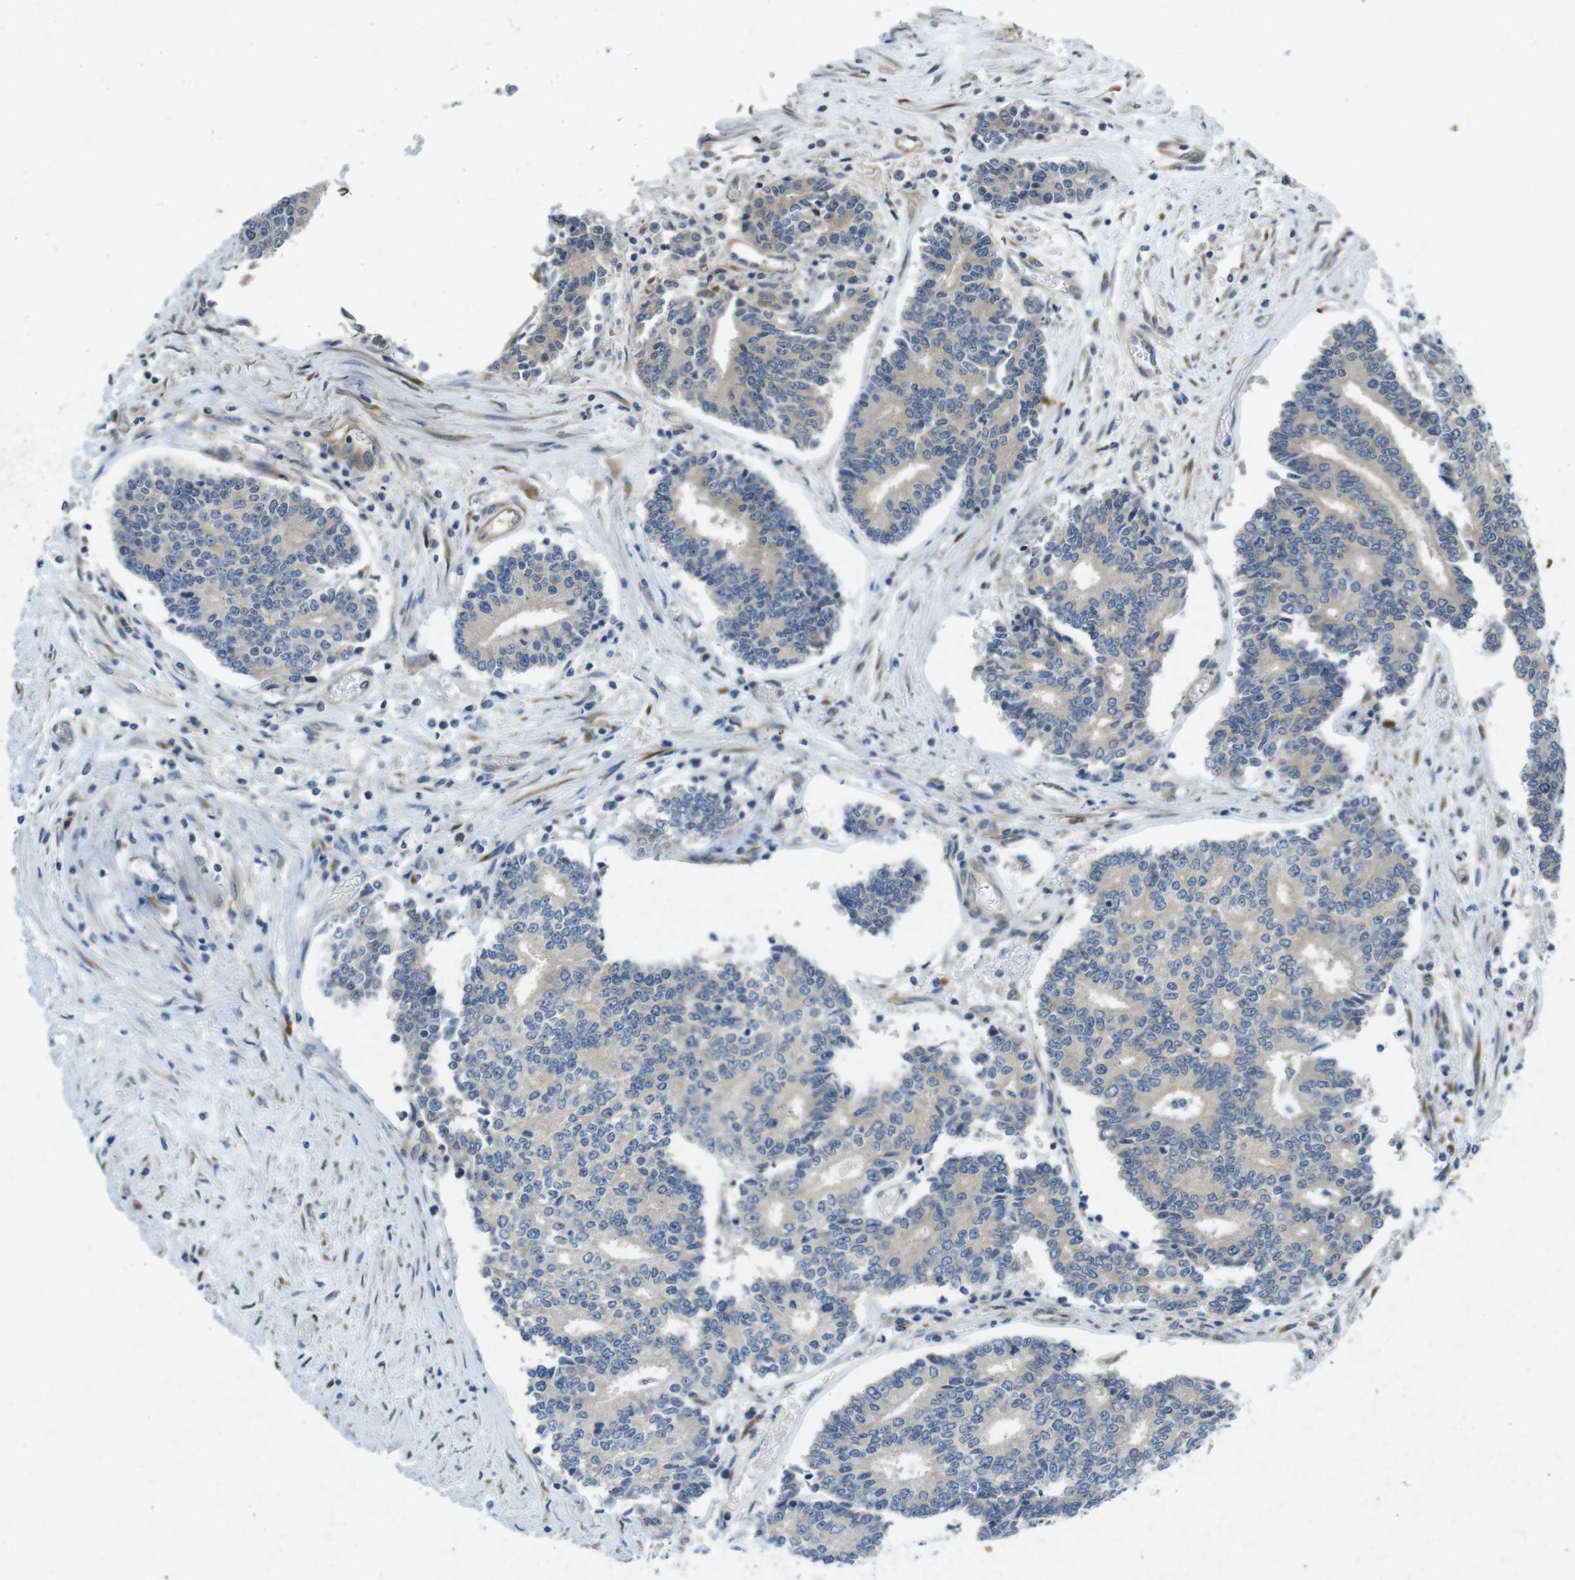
{"staining": {"intensity": "negative", "quantity": "none", "location": "none"}, "tissue": "prostate cancer", "cell_type": "Tumor cells", "image_type": "cancer", "snomed": [{"axis": "morphology", "description": "Normal tissue, NOS"}, {"axis": "morphology", "description": "Adenocarcinoma, High grade"}, {"axis": "topography", "description": "Prostate"}, {"axis": "topography", "description": "Seminal veicle"}], "caption": "This is an immunohistochemistry histopathology image of human prostate cancer (high-grade adenocarcinoma). There is no positivity in tumor cells.", "gene": "FLCN", "patient": {"sex": "male", "age": 55}}